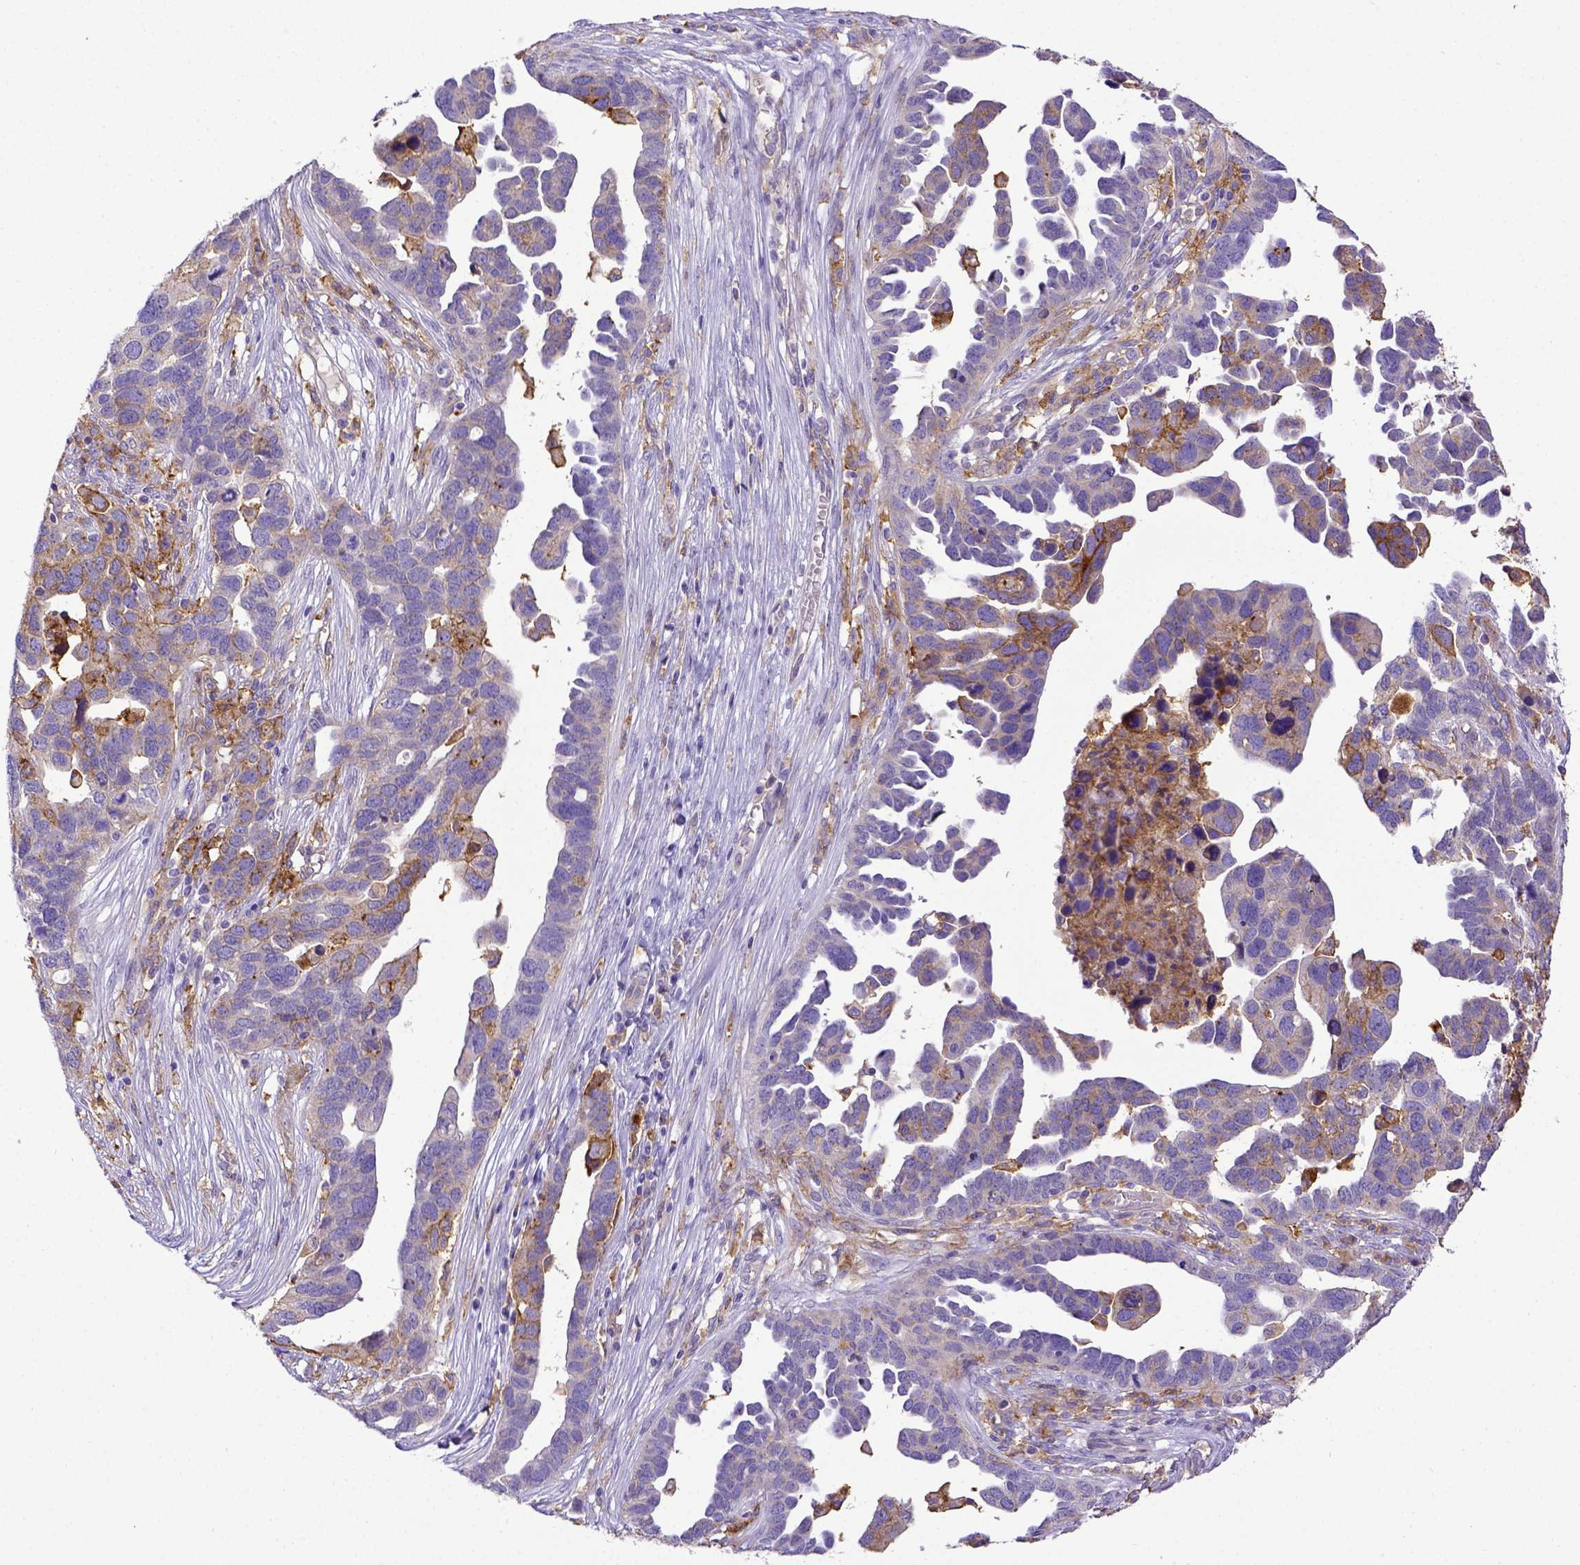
{"staining": {"intensity": "moderate", "quantity": "<25%", "location": "cytoplasmic/membranous"}, "tissue": "ovarian cancer", "cell_type": "Tumor cells", "image_type": "cancer", "snomed": [{"axis": "morphology", "description": "Cystadenocarcinoma, serous, NOS"}, {"axis": "topography", "description": "Ovary"}], "caption": "Immunohistochemical staining of ovarian serous cystadenocarcinoma reveals moderate cytoplasmic/membranous protein expression in about <25% of tumor cells. The protein is stained brown, and the nuclei are stained in blue (DAB (3,3'-diaminobenzidine) IHC with brightfield microscopy, high magnification).", "gene": "CD40", "patient": {"sex": "female", "age": 54}}